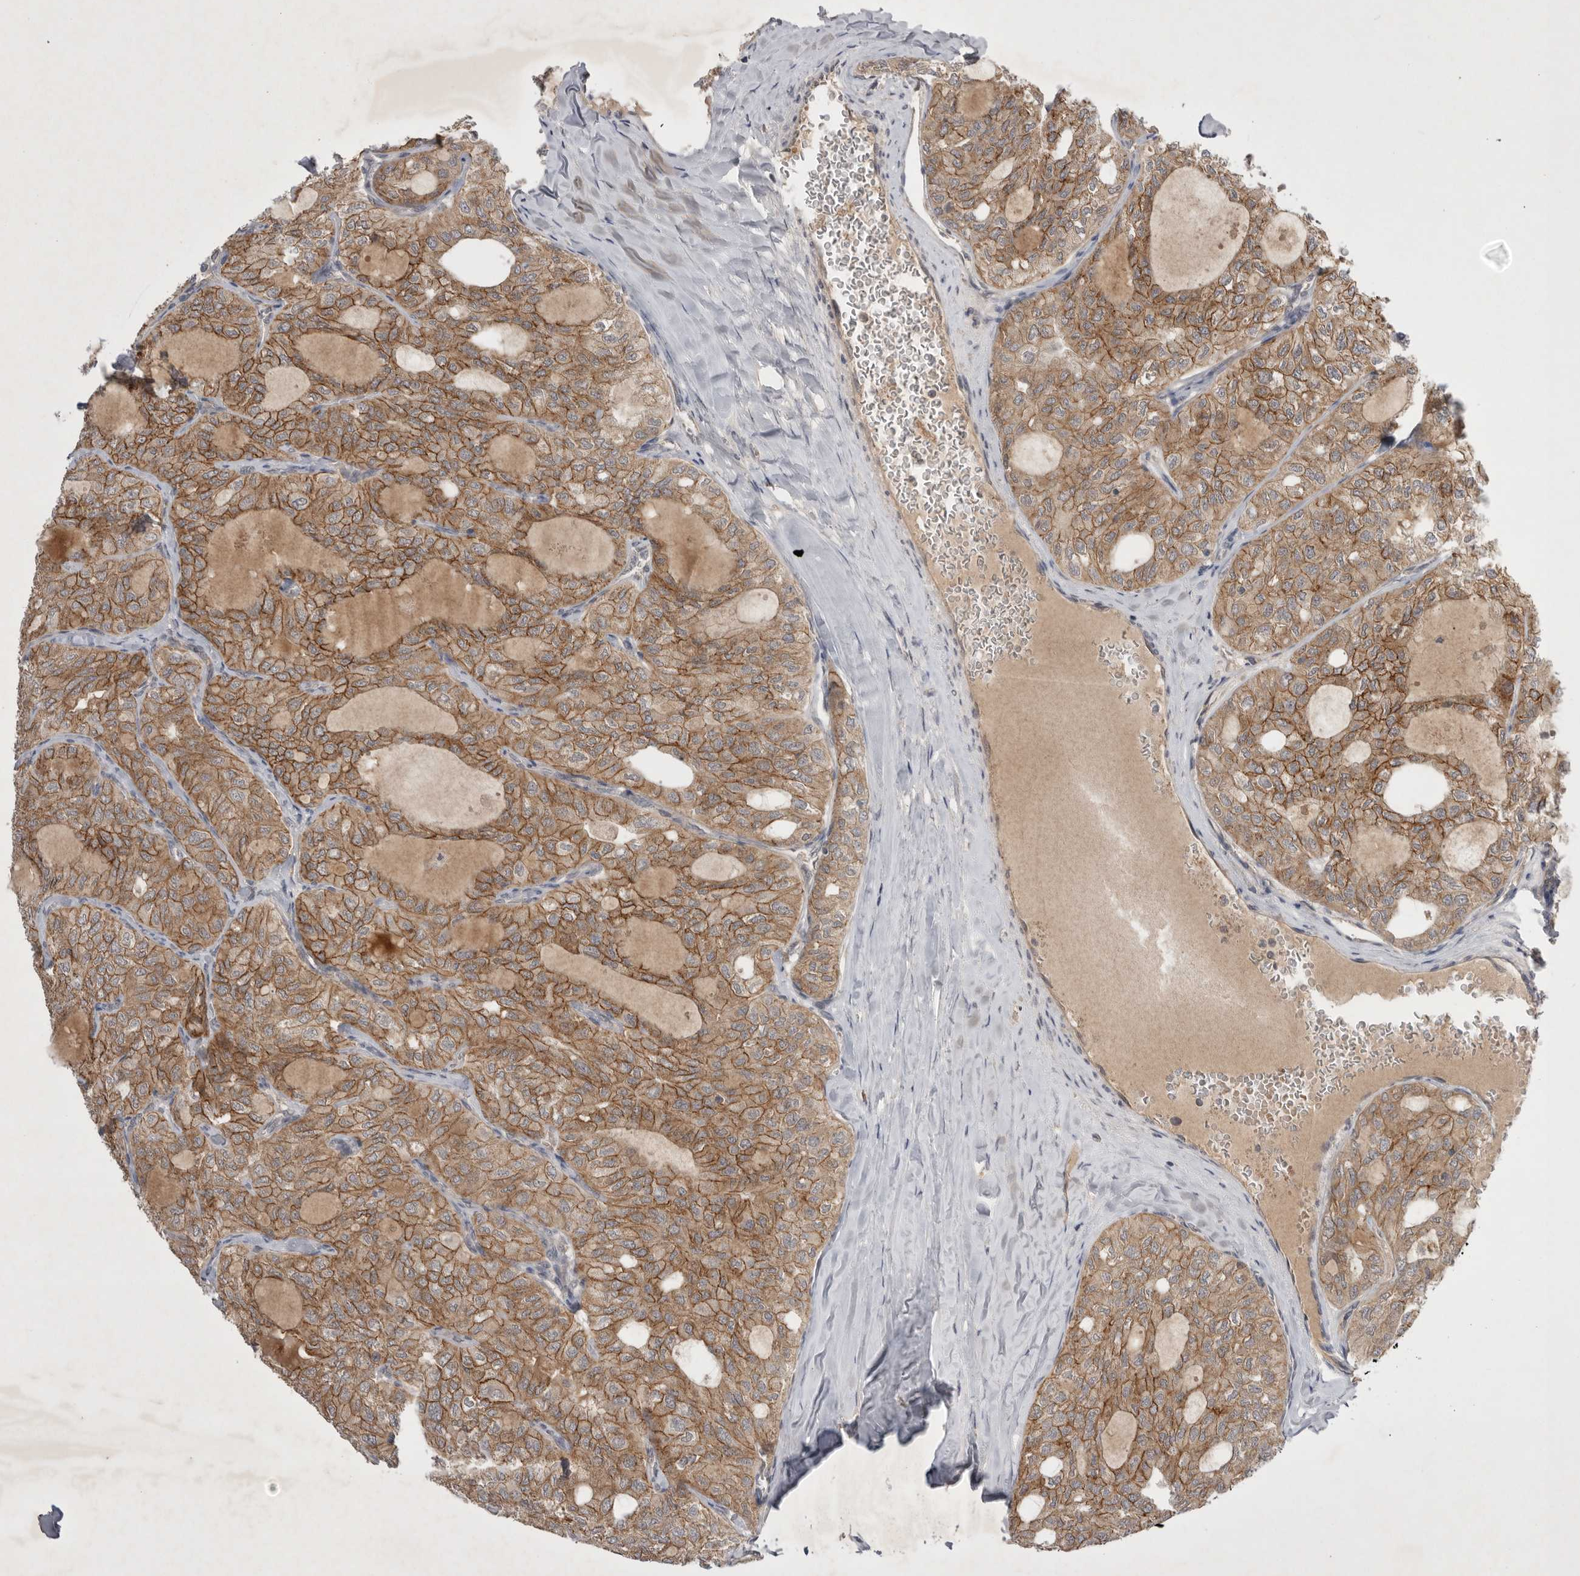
{"staining": {"intensity": "moderate", "quantity": ">75%", "location": "cytoplasmic/membranous"}, "tissue": "thyroid cancer", "cell_type": "Tumor cells", "image_type": "cancer", "snomed": [{"axis": "morphology", "description": "Follicular adenoma carcinoma, NOS"}, {"axis": "topography", "description": "Thyroid gland"}], "caption": "Human follicular adenoma carcinoma (thyroid) stained with a protein marker shows moderate staining in tumor cells.", "gene": "NRCAM", "patient": {"sex": "male", "age": 75}}